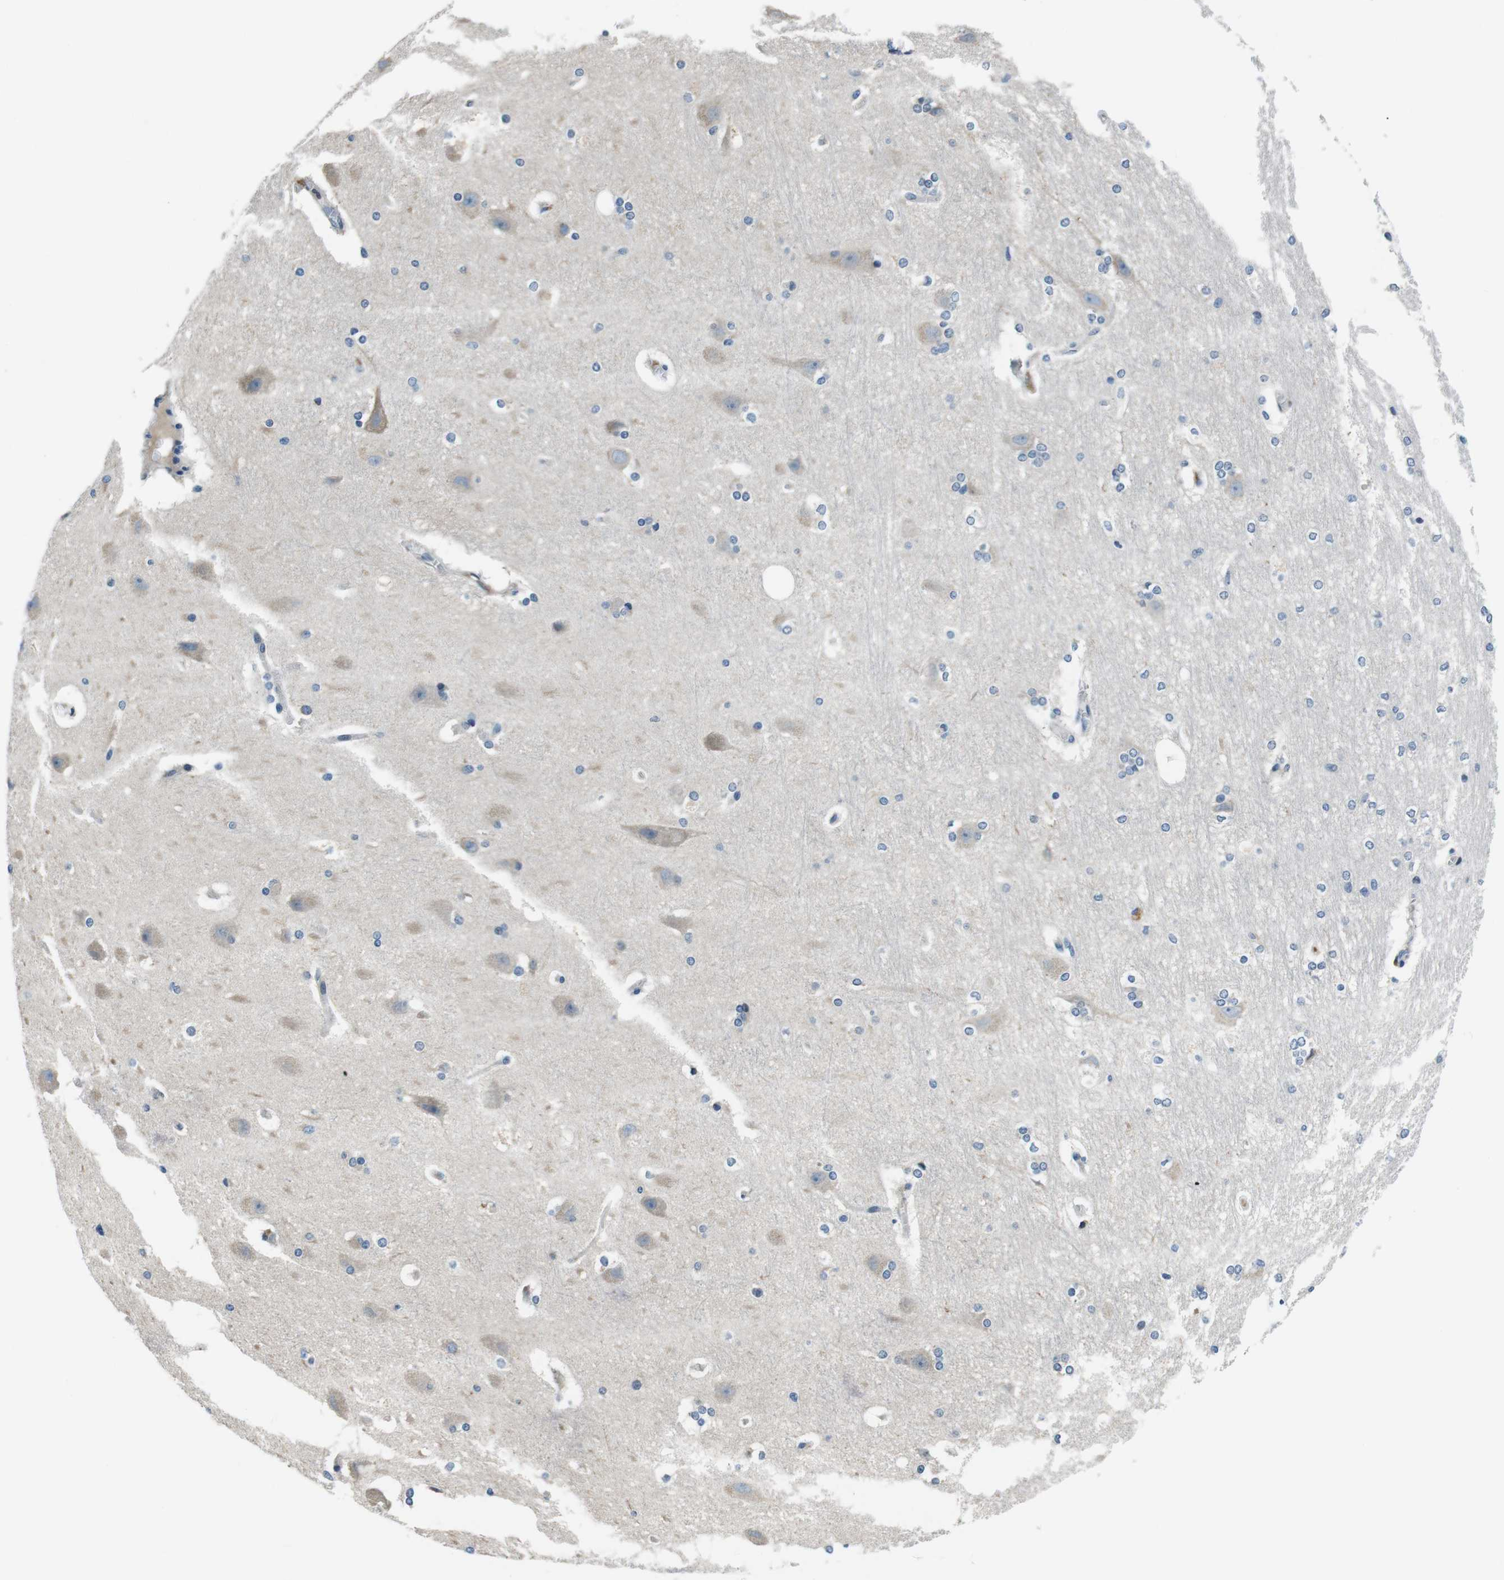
{"staining": {"intensity": "weak", "quantity": "<25%", "location": "cytoplasmic/membranous"}, "tissue": "hippocampus", "cell_type": "Glial cells", "image_type": "normal", "snomed": [{"axis": "morphology", "description": "Normal tissue, NOS"}, {"axis": "topography", "description": "Hippocampus"}], "caption": "IHC image of unremarkable hippocampus: hippocampus stained with DAB (3,3'-diaminobenzidine) displays no significant protein positivity in glial cells. (Immunohistochemistry (ihc), brightfield microscopy, high magnification).", "gene": "KCNJ5", "patient": {"sex": "female", "age": 19}}